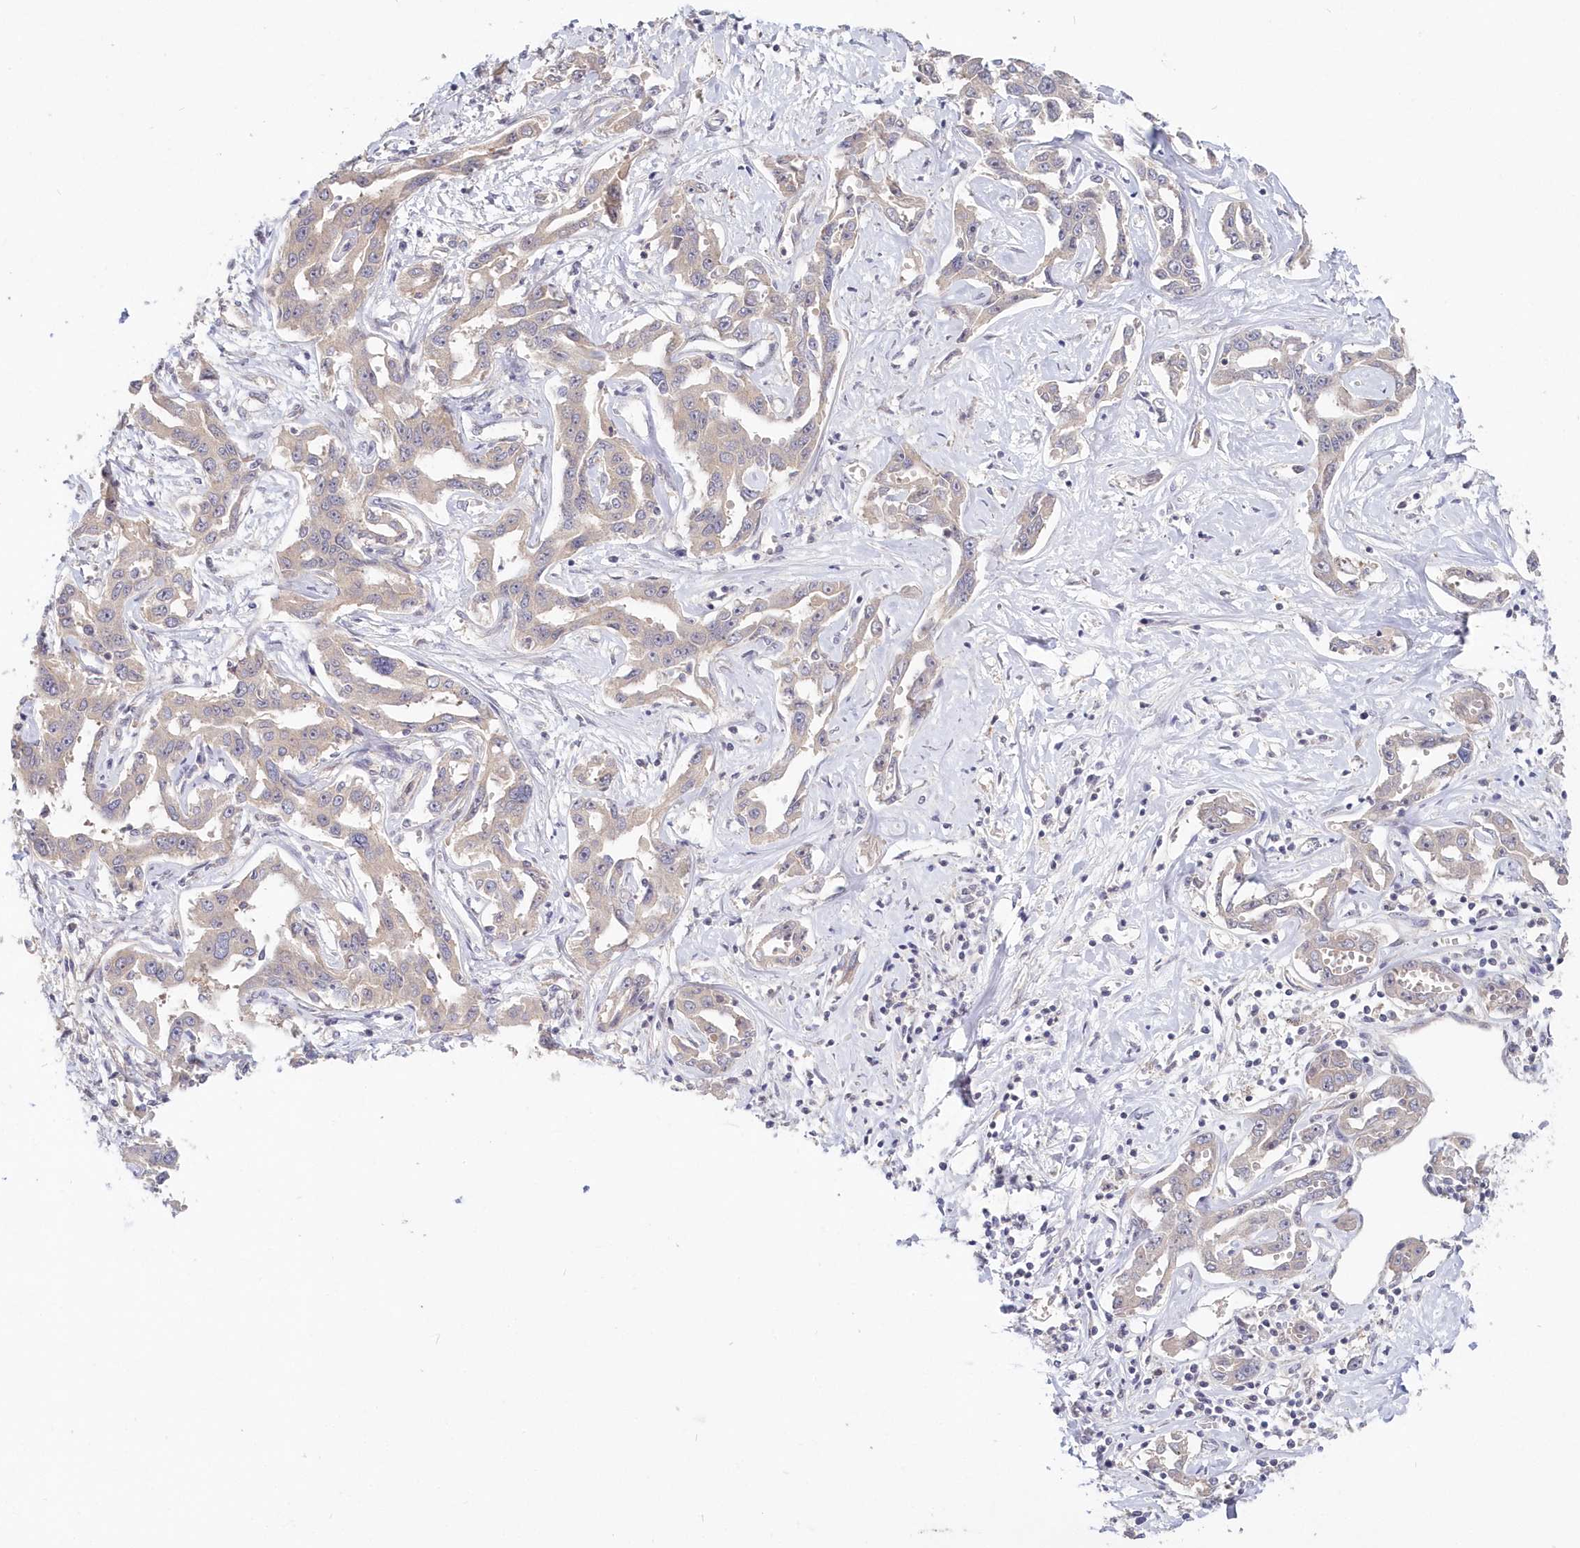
{"staining": {"intensity": "negative", "quantity": "none", "location": "none"}, "tissue": "liver cancer", "cell_type": "Tumor cells", "image_type": "cancer", "snomed": [{"axis": "morphology", "description": "Cholangiocarcinoma"}, {"axis": "topography", "description": "Liver"}], "caption": "Immunohistochemistry histopathology image of neoplastic tissue: human cholangiocarcinoma (liver) stained with DAB displays no significant protein expression in tumor cells.", "gene": "KATNA1", "patient": {"sex": "male", "age": 59}}